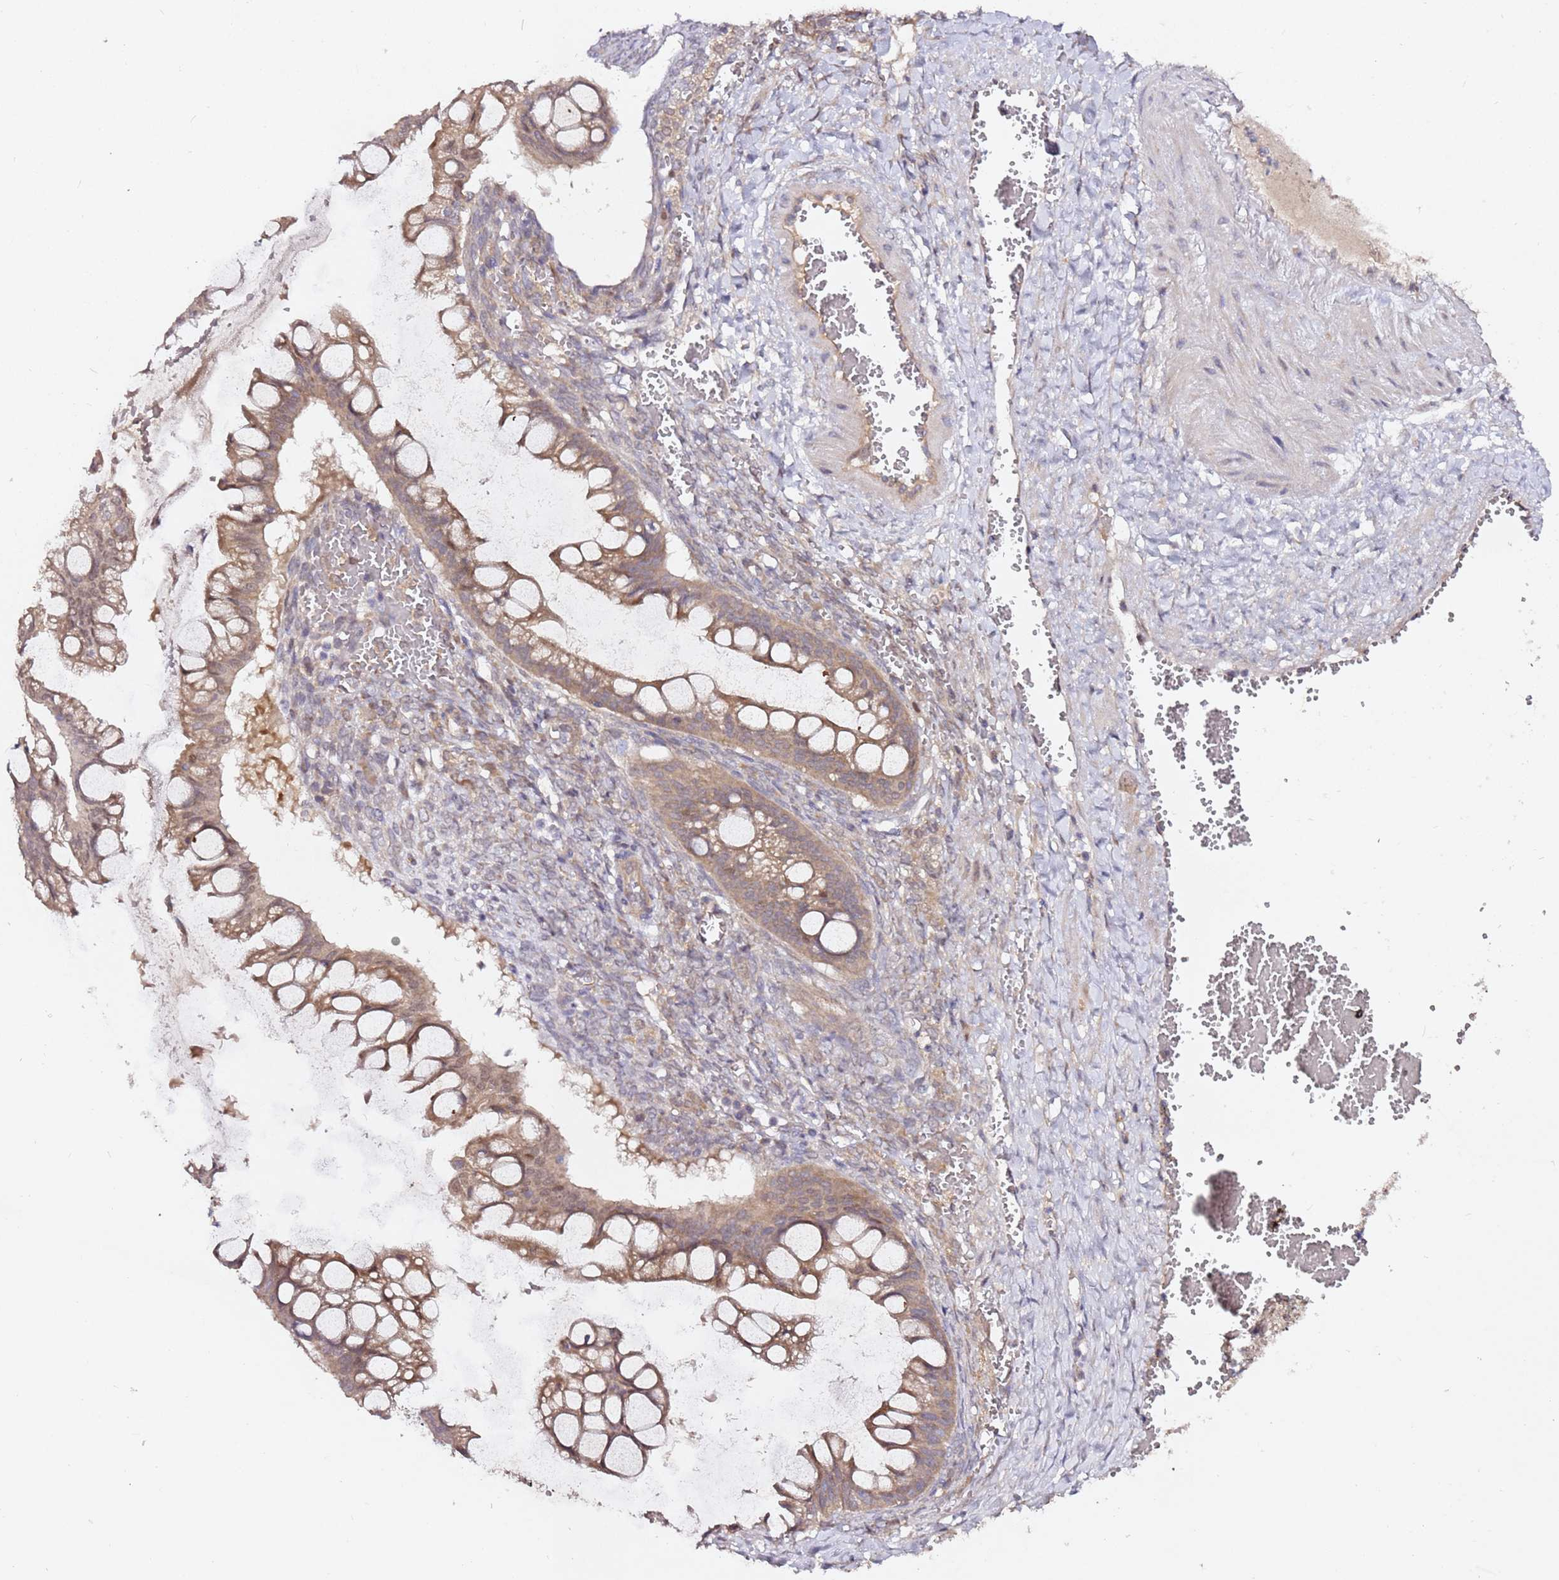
{"staining": {"intensity": "moderate", "quantity": ">75%", "location": "cytoplasmic/membranous"}, "tissue": "ovarian cancer", "cell_type": "Tumor cells", "image_type": "cancer", "snomed": [{"axis": "morphology", "description": "Cystadenocarcinoma, mucinous, NOS"}, {"axis": "topography", "description": "Ovary"}], "caption": "Protein analysis of ovarian mucinous cystadenocarcinoma tissue reveals moderate cytoplasmic/membranous expression in approximately >75% of tumor cells.", "gene": "ALG11", "patient": {"sex": "female", "age": 73}}